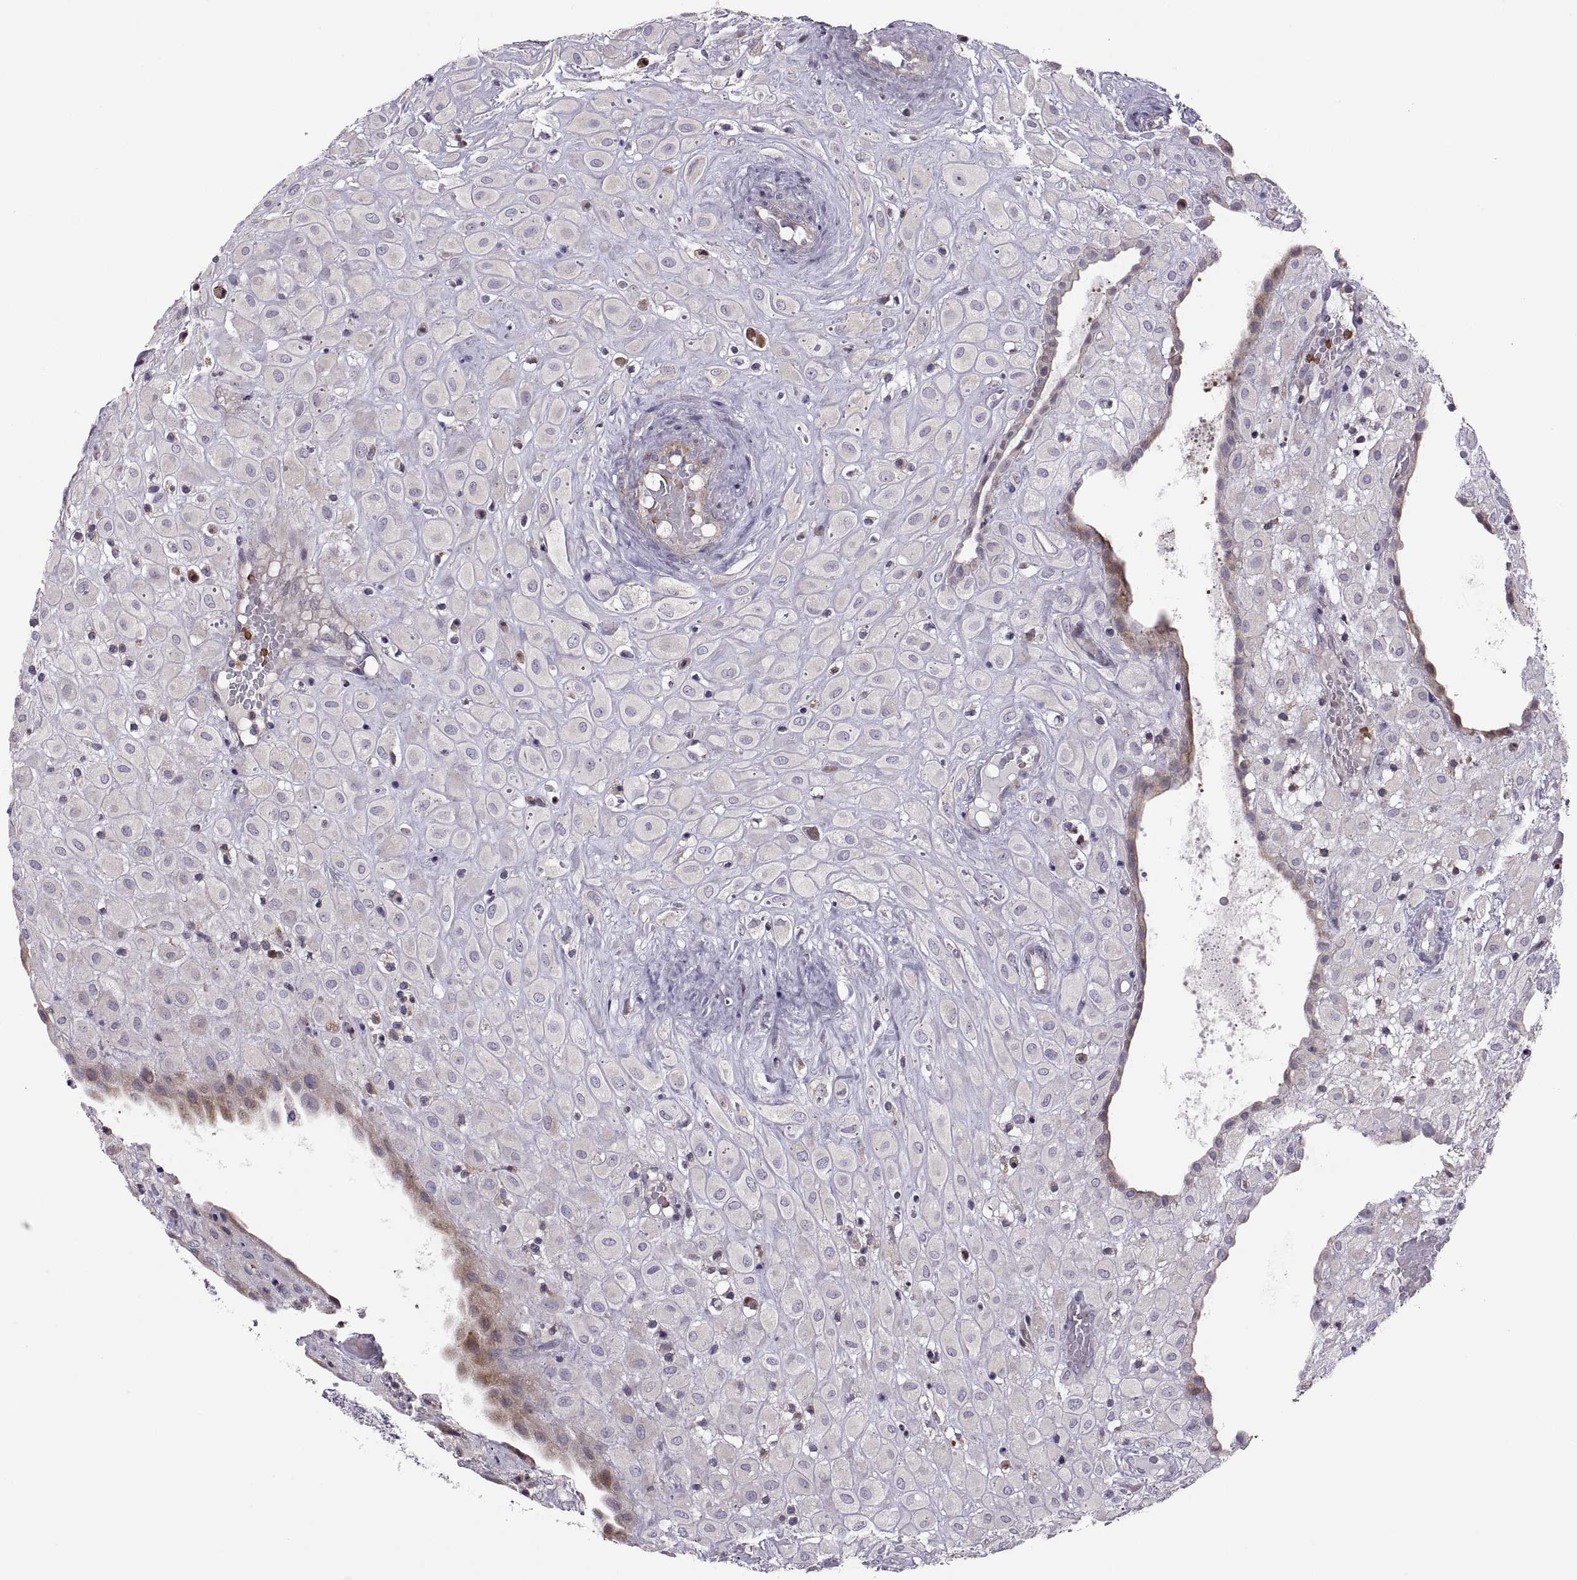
{"staining": {"intensity": "negative", "quantity": "none", "location": "none"}, "tissue": "placenta", "cell_type": "Decidual cells", "image_type": "normal", "snomed": [{"axis": "morphology", "description": "Normal tissue, NOS"}, {"axis": "topography", "description": "Placenta"}], "caption": "Normal placenta was stained to show a protein in brown. There is no significant expression in decidual cells. (Stains: DAB immunohistochemistry with hematoxylin counter stain, Microscopy: brightfield microscopy at high magnification).", "gene": "SPATA32", "patient": {"sex": "female", "age": 24}}